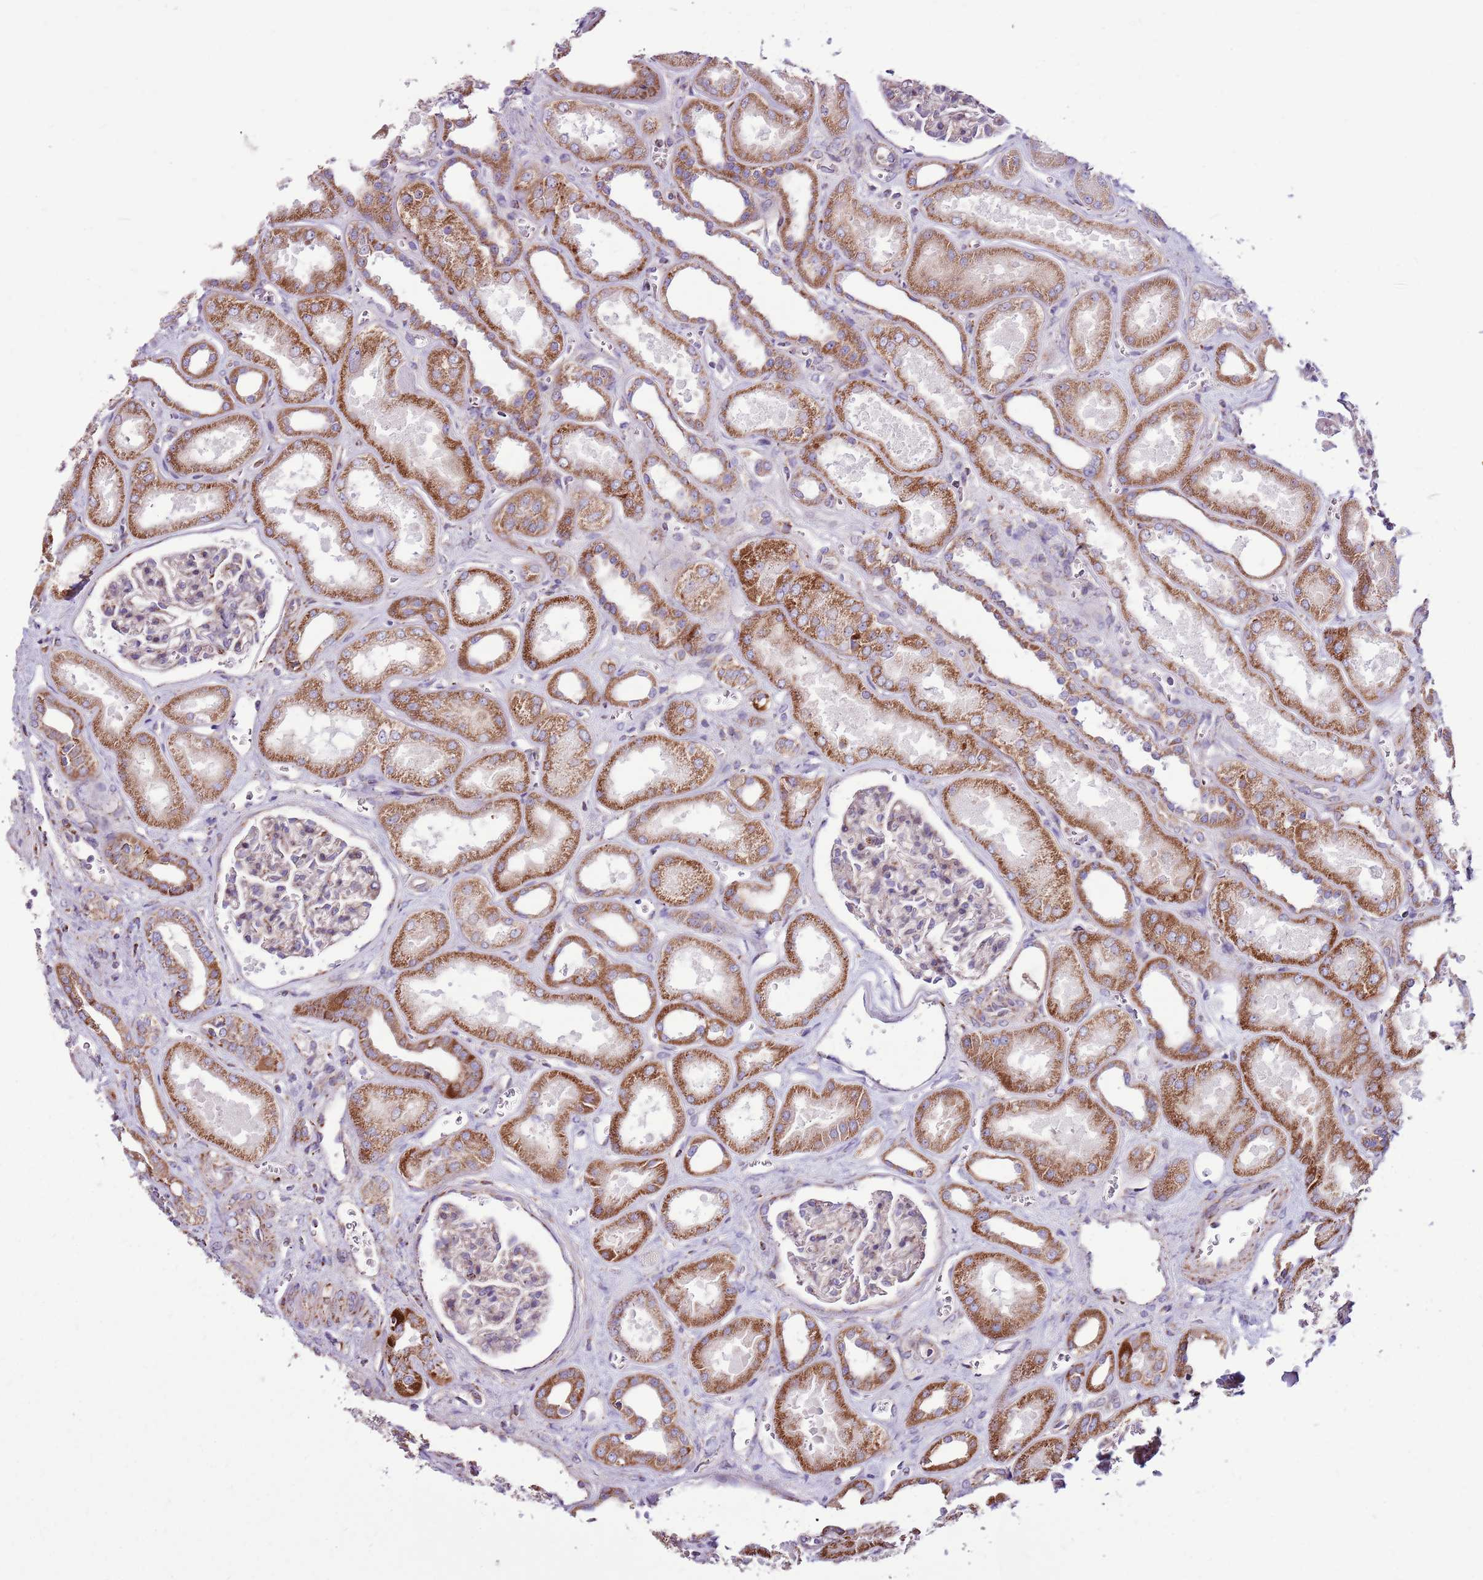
{"staining": {"intensity": "moderate", "quantity": "<25%", "location": "cytoplasmic/membranous"}, "tissue": "kidney", "cell_type": "Cells in glomeruli", "image_type": "normal", "snomed": [{"axis": "morphology", "description": "Normal tissue, NOS"}, {"axis": "morphology", "description": "Adenocarcinoma, NOS"}, {"axis": "topography", "description": "Kidney"}], "caption": "IHC (DAB (3,3'-diaminobenzidine)) staining of unremarkable human kidney exhibits moderate cytoplasmic/membranous protein staining in approximately <25% of cells in glomeruli. (DAB (3,3'-diaminobenzidine) = brown stain, brightfield microscopy at high magnification).", "gene": "HECTD4", "patient": {"sex": "female", "age": 68}}